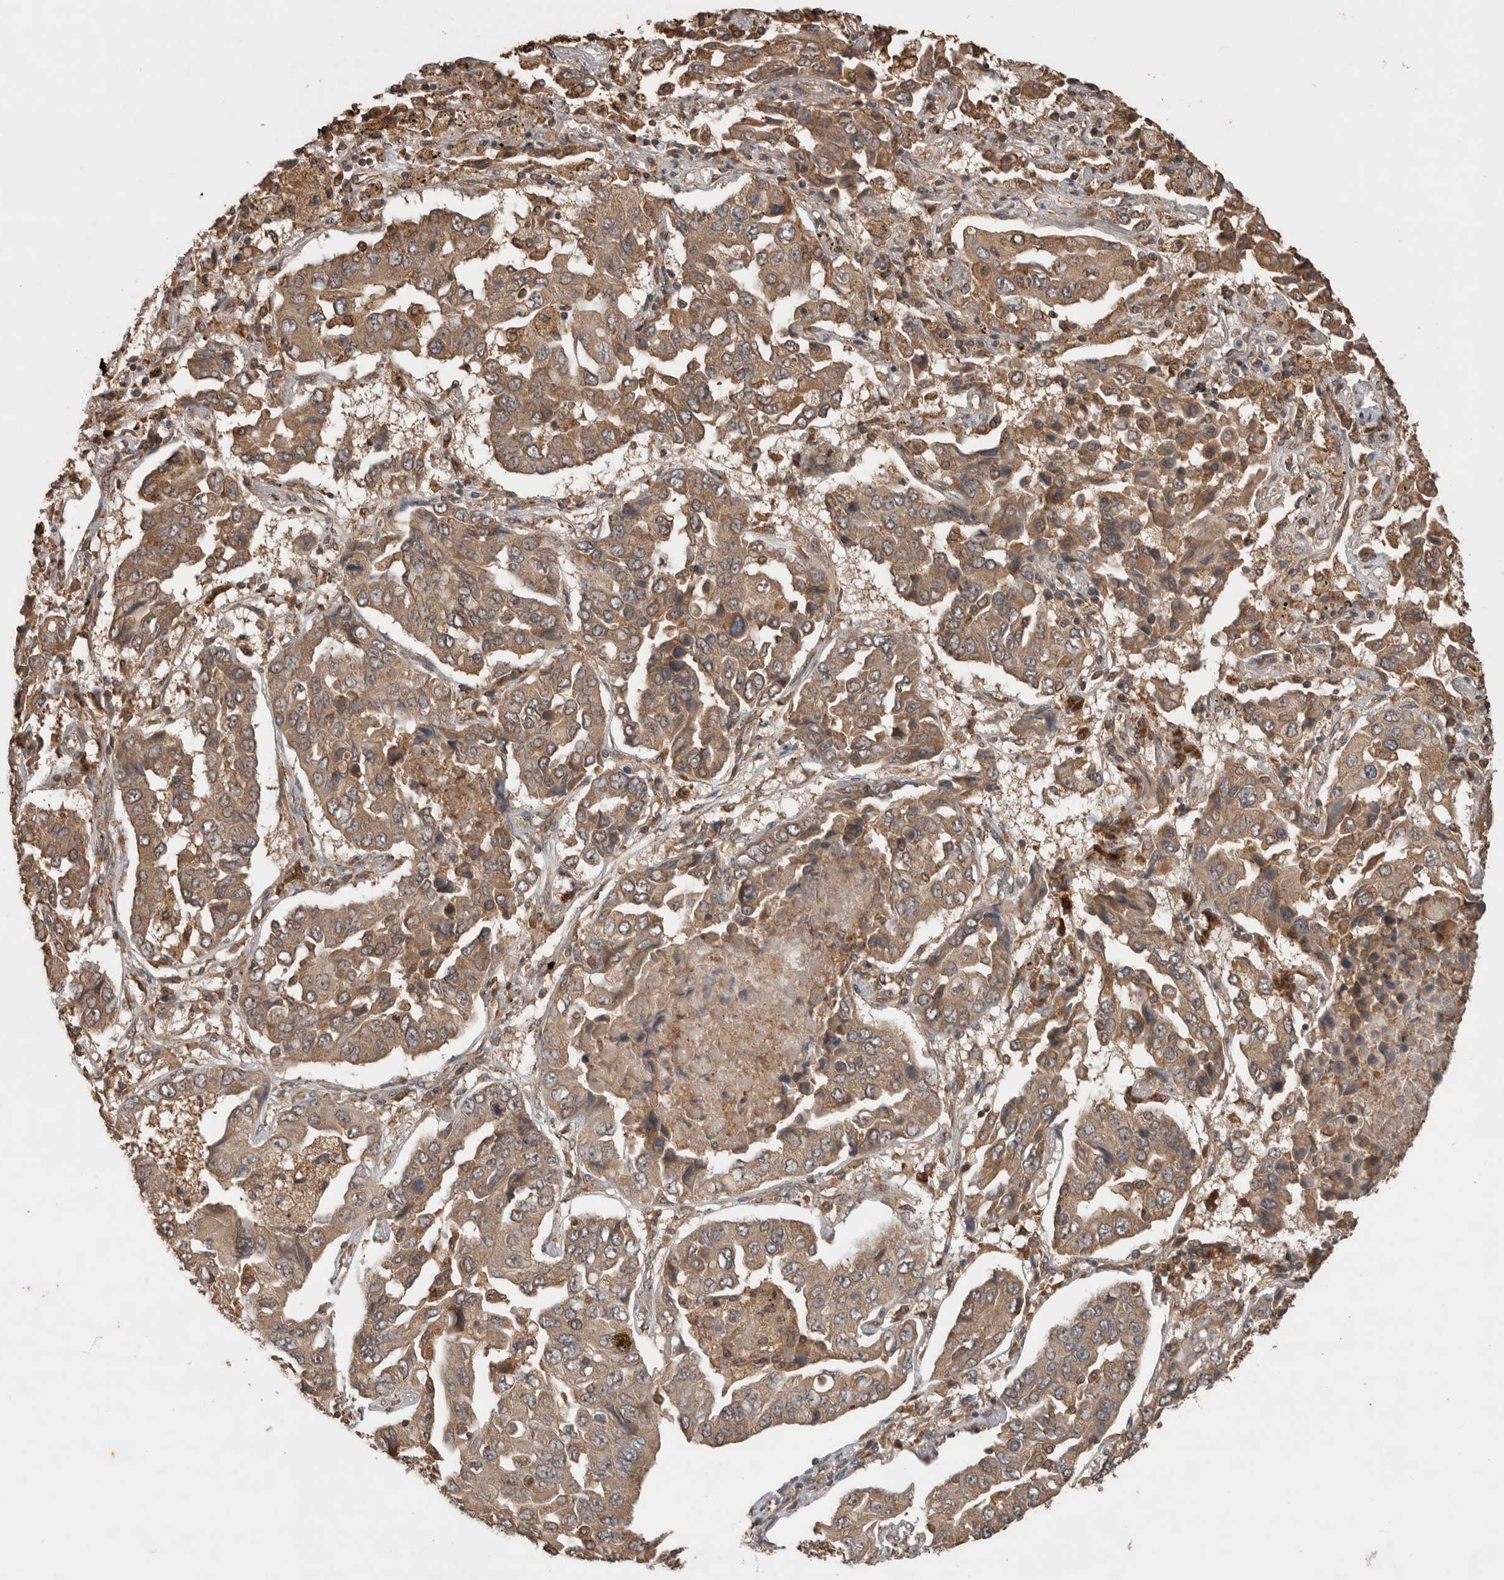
{"staining": {"intensity": "moderate", "quantity": ">75%", "location": "cytoplasmic/membranous"}, "tissue": "lung cancer", "cell_type": "Tumor cells", "image_type": "cancer", "snomed": [{"axis": "morphology", "description": "Adenocarcinoma, NOS"}, {"axis": "topography", "description": "Lung"}], "caption": "This is a photomicrograph of immunohistochemistry (IHC) staining of adenocarcinoma (lung), which shows moderate expression in the cytoplasmic/membranous of tumor cells.", "gene": "OTUD7B", "patient": {"sex": "female", "age": 65}}